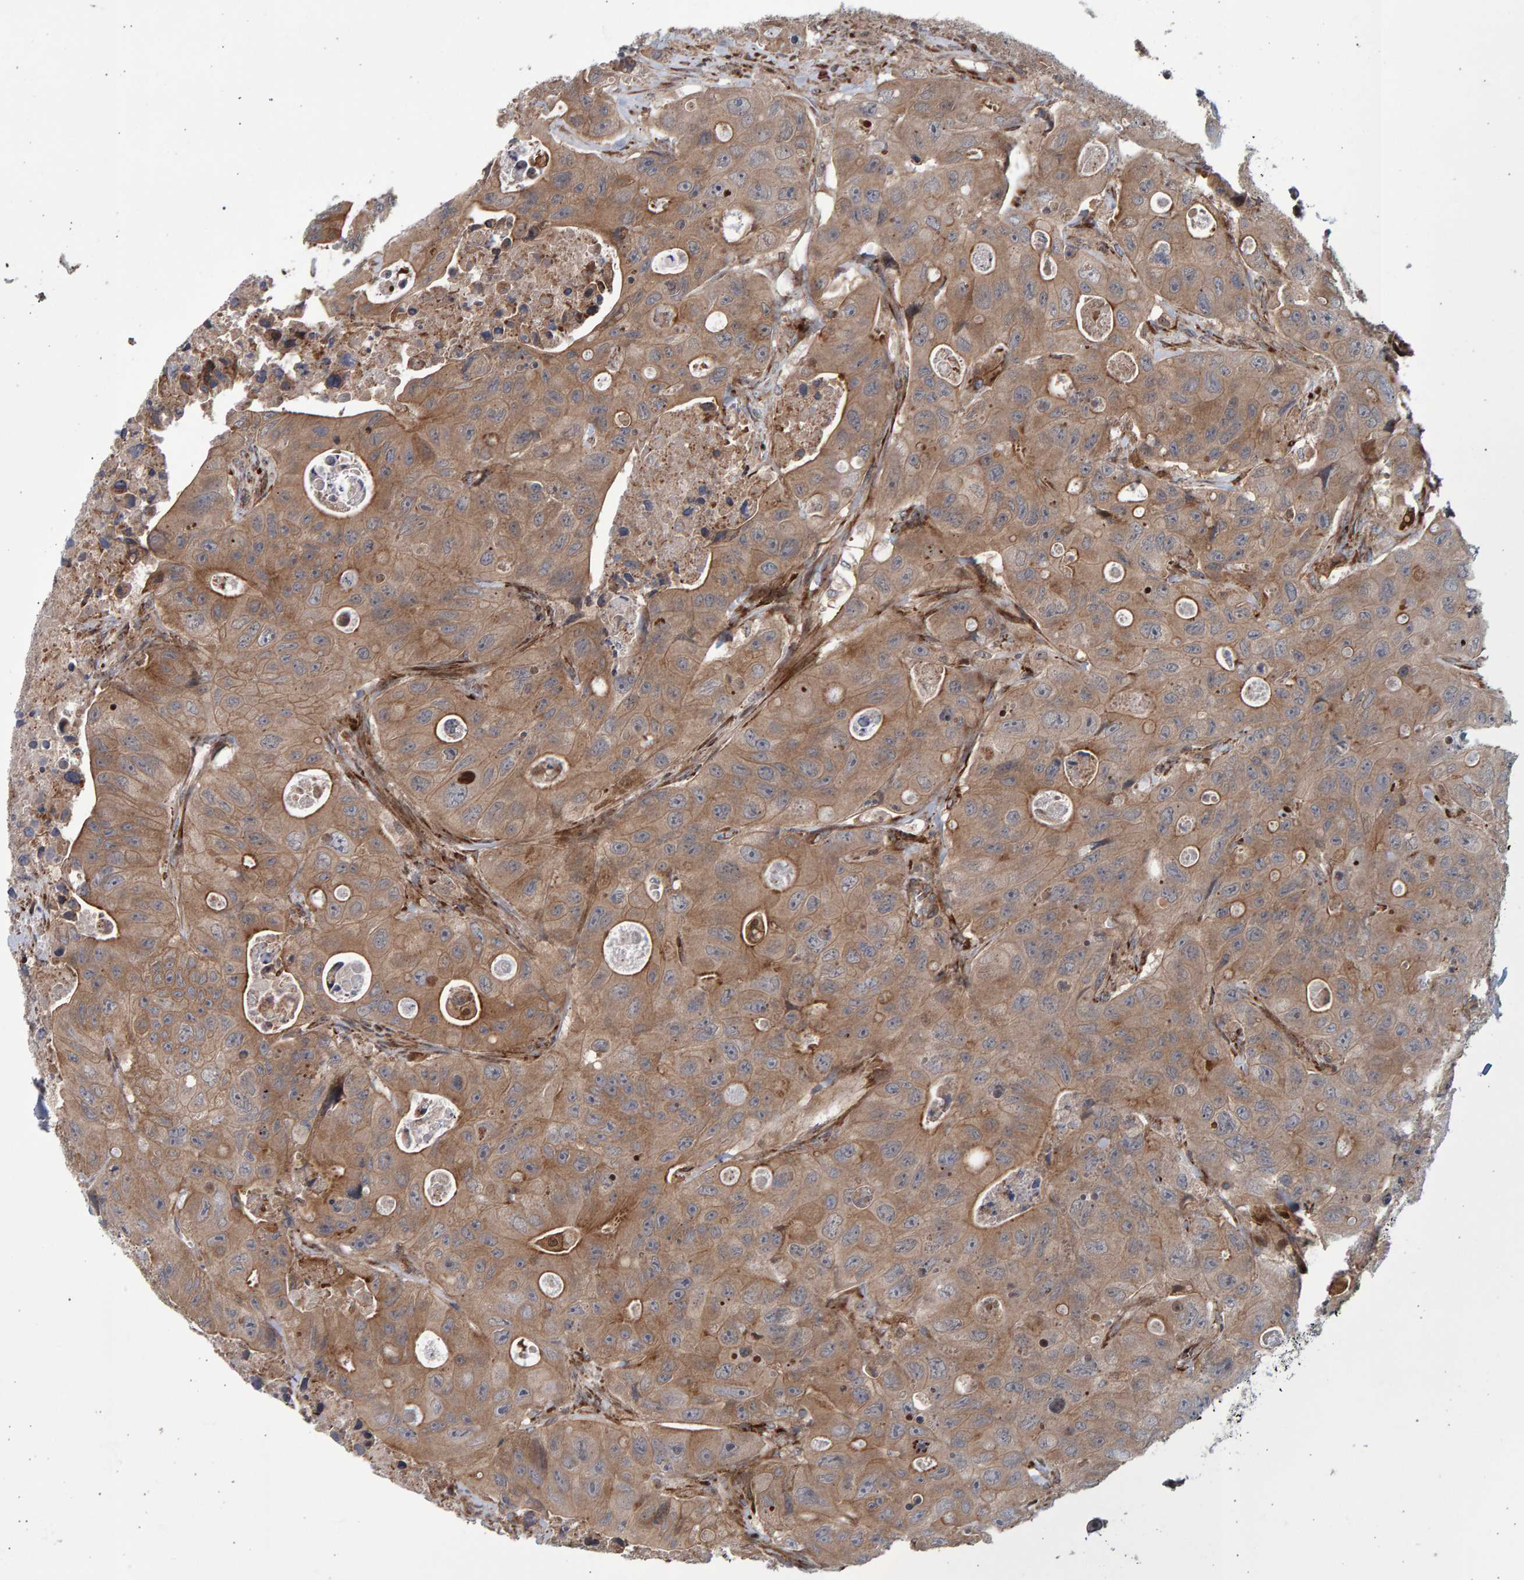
{"staining": {"intensity": "weak", "quantity": ">75%", "location": "cytoplasmic/membranous"}, "tissue": "colorectal cancer", "cell_type": "Tumor cells", "image_type": "cancer", "snomed": [{"axis": "morphology", "description": "Adenocarcinoma, NOS"}, {"axis": "topography", "description": "Colon"}], "caption": "Immunohistochemical staining of human colorectal cancer displays low levels of weak cytoplasmic/membranous protein staining in approximately >75% of tumor cells.", "gene": "LRBA", "patient": {"sex": "female", "age": 46}}